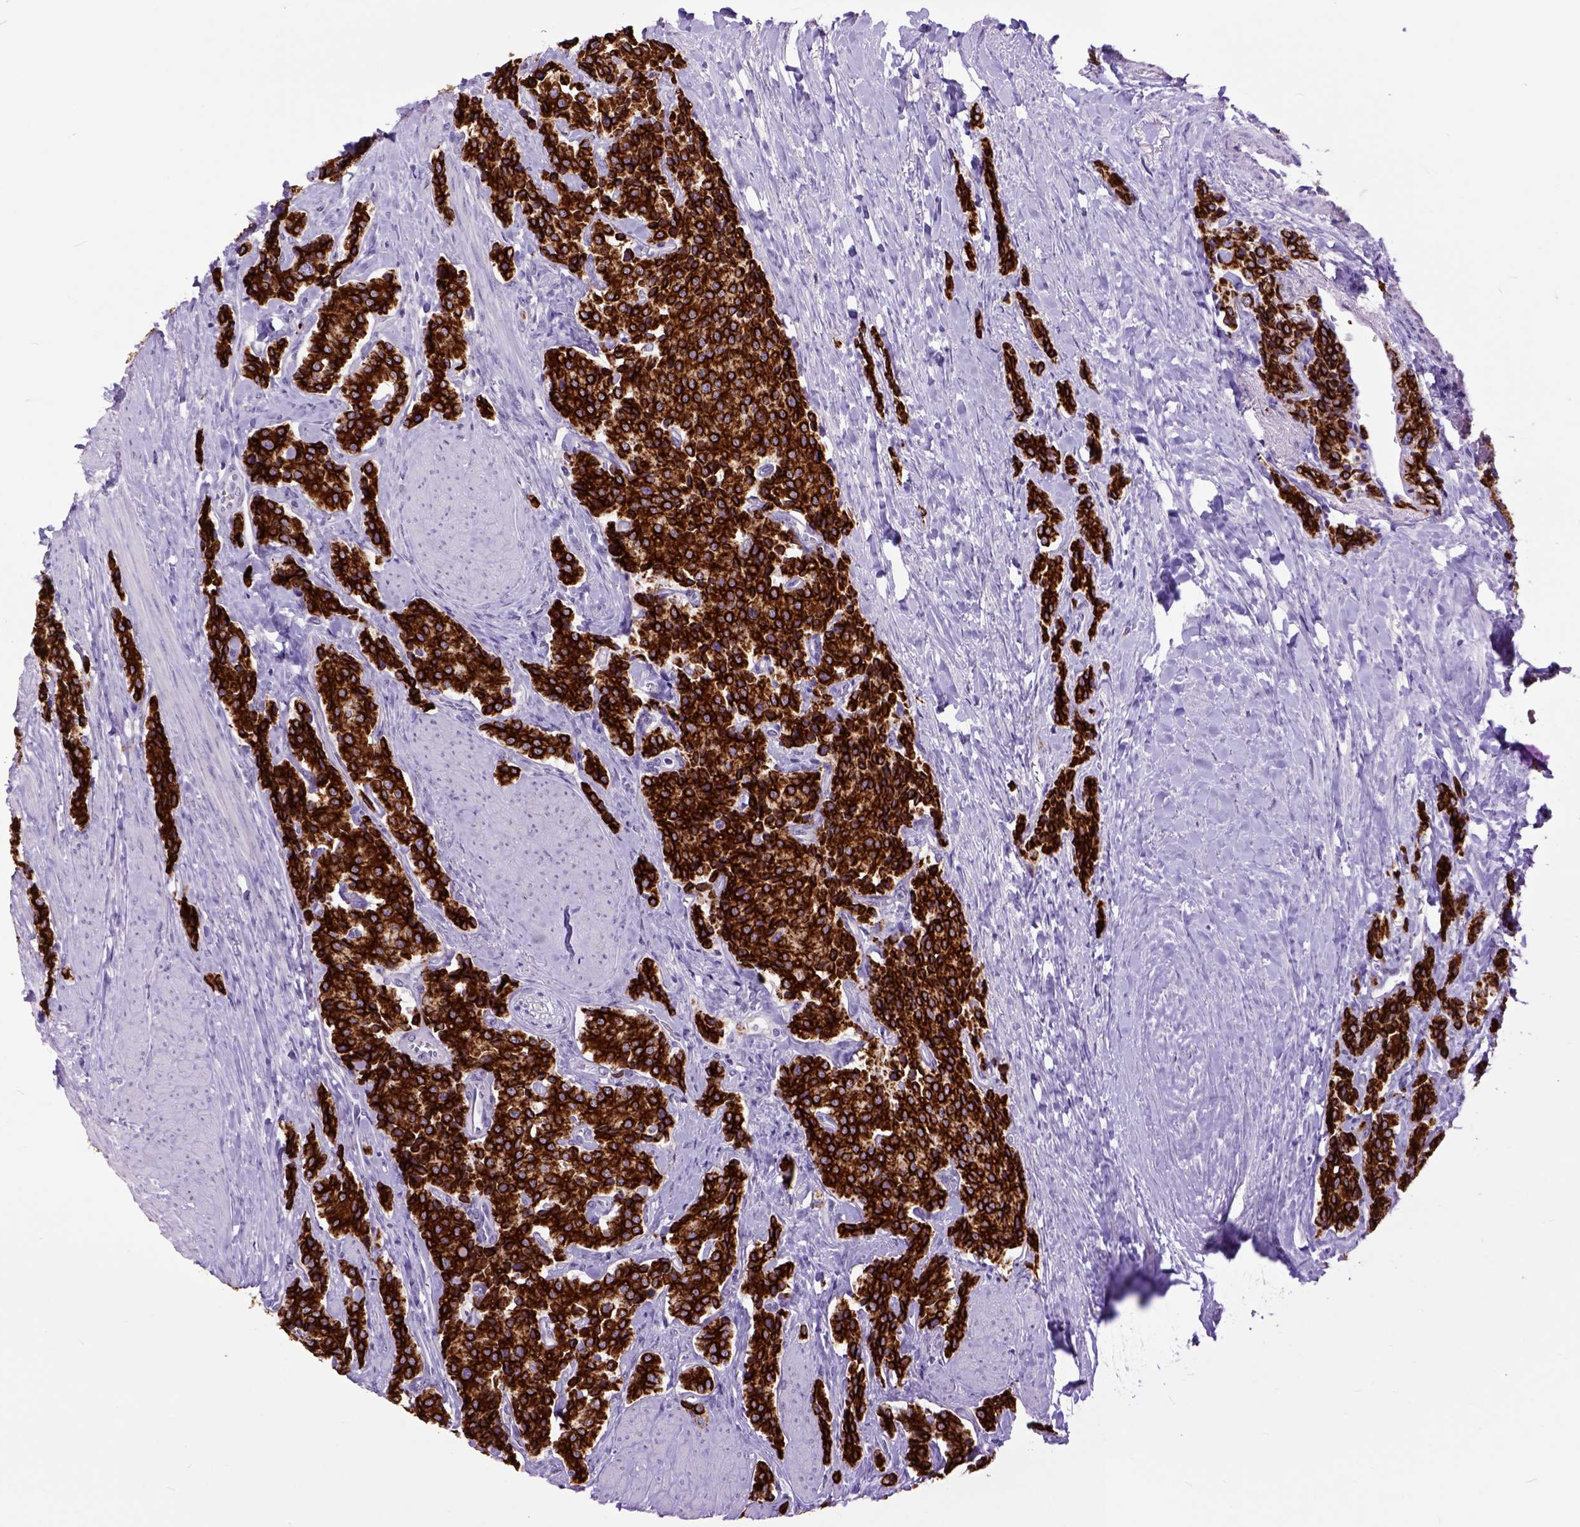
{"staining": {"intensity": "strong", "quantity": ">75%", "location": "cytoplasmic/membranous"}, "tissue": "carcinoid", "cell_type": "Tumor cells", "image_type": "cancer", "snomed": [{"axis": "morphology", "description": "Carcinoid, malignant, NOS"}, {"axis": "topography", "description": "Small intestine"}], "caption": "Carcinoid (malignant) stained with a brown dye displays strong cytoplasmic/membranous positive expression in about >75% of tumor cells.", "gene": "RAB25", "patient": {"sex": "female", "age": 58}}